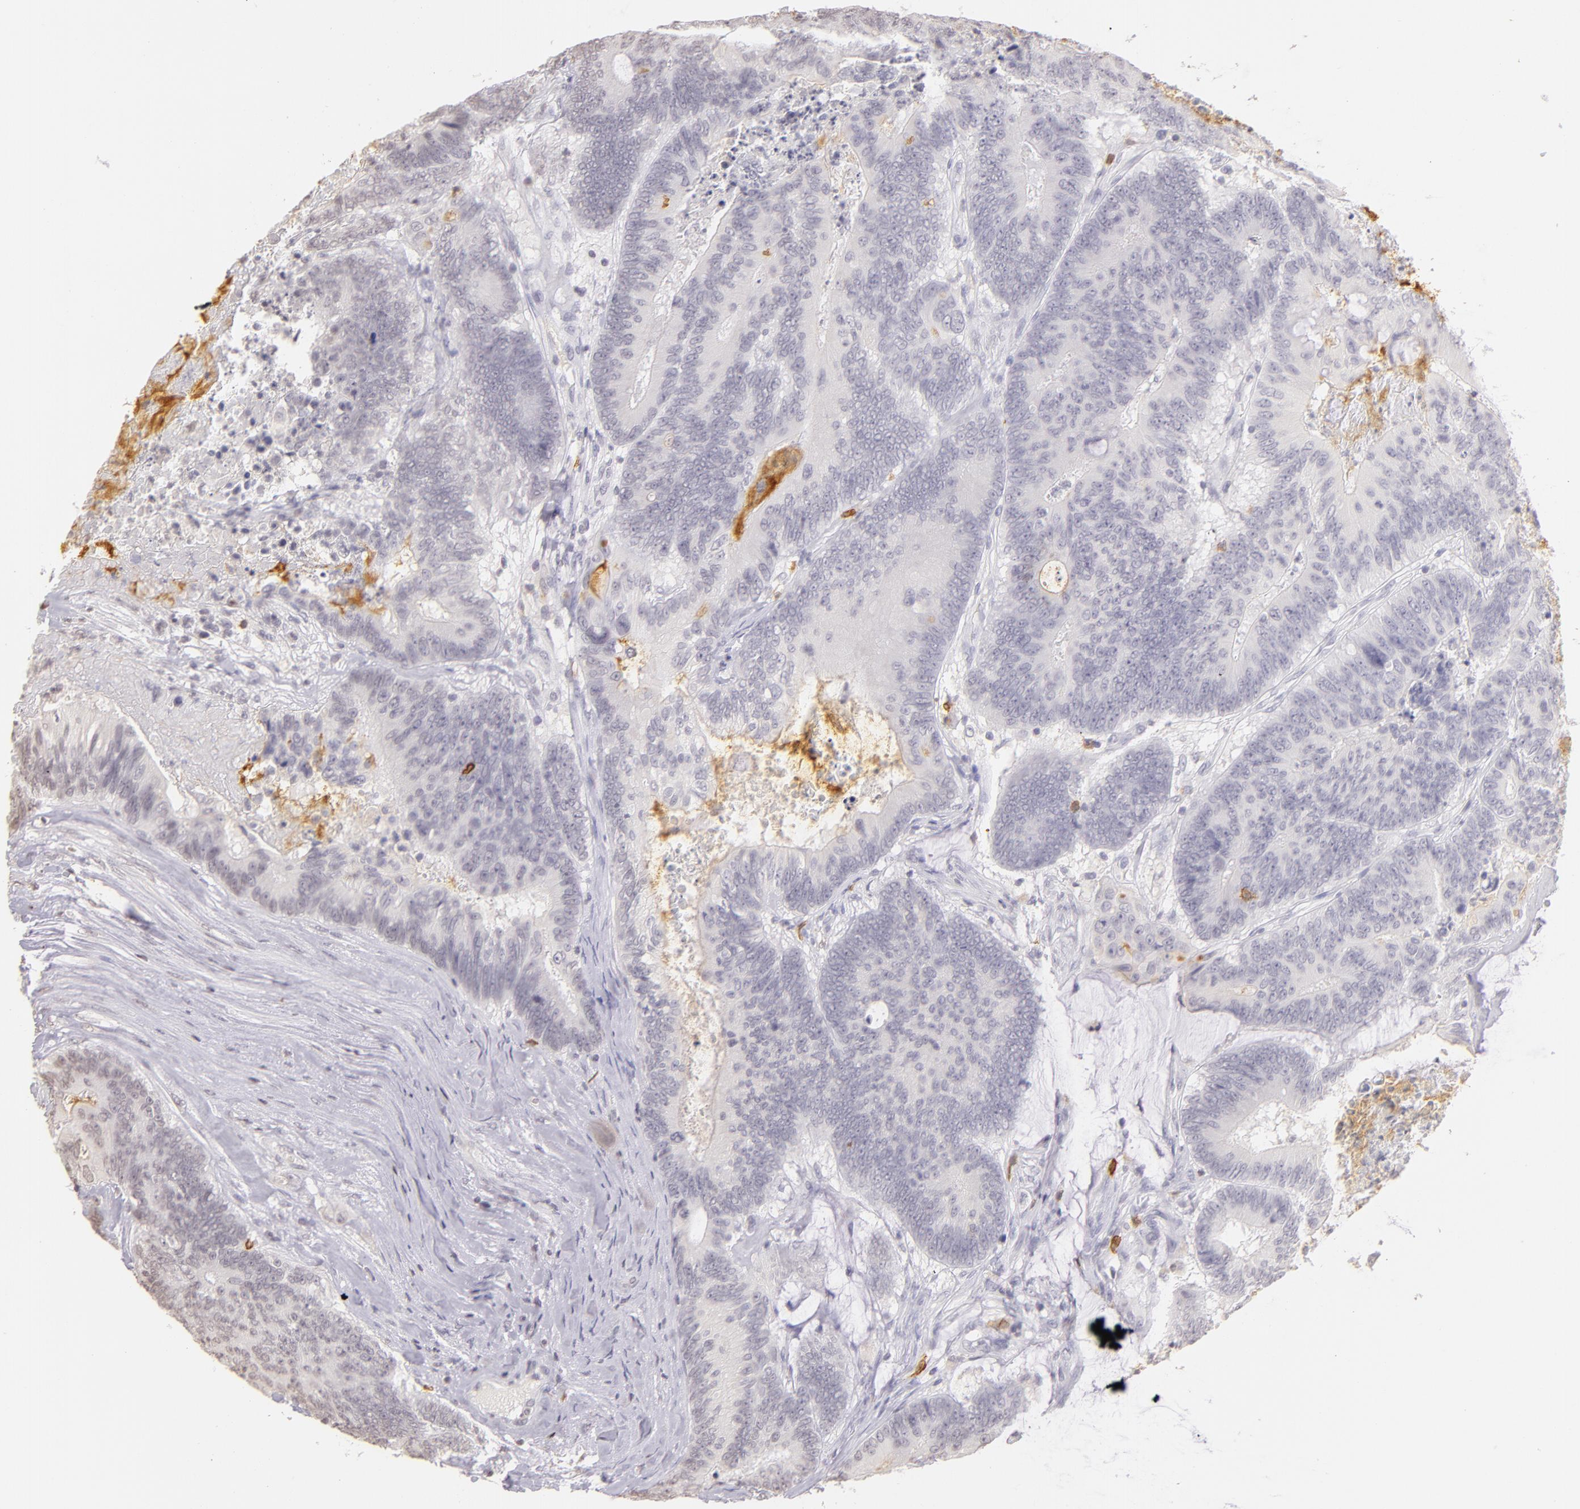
{"staining": {"intensity": "negative", "quantity": "none", "location": "none"}, "tissue": "colorectal cancer", "cell_type": "Tumor cells", "image_type": "cancer", "snomed": [{"axis": "morphology", "description": "Adenocarcinoma, NOS"}, {"axis": "topography", "description": "Colon"}], "caption": "This is an IHC micrograph of colorectal cancer (adenocarcinoma). There is no staining in tumor cells.", "gene": "IL2RA", "patient": {"sex": "male", "age": 65}}